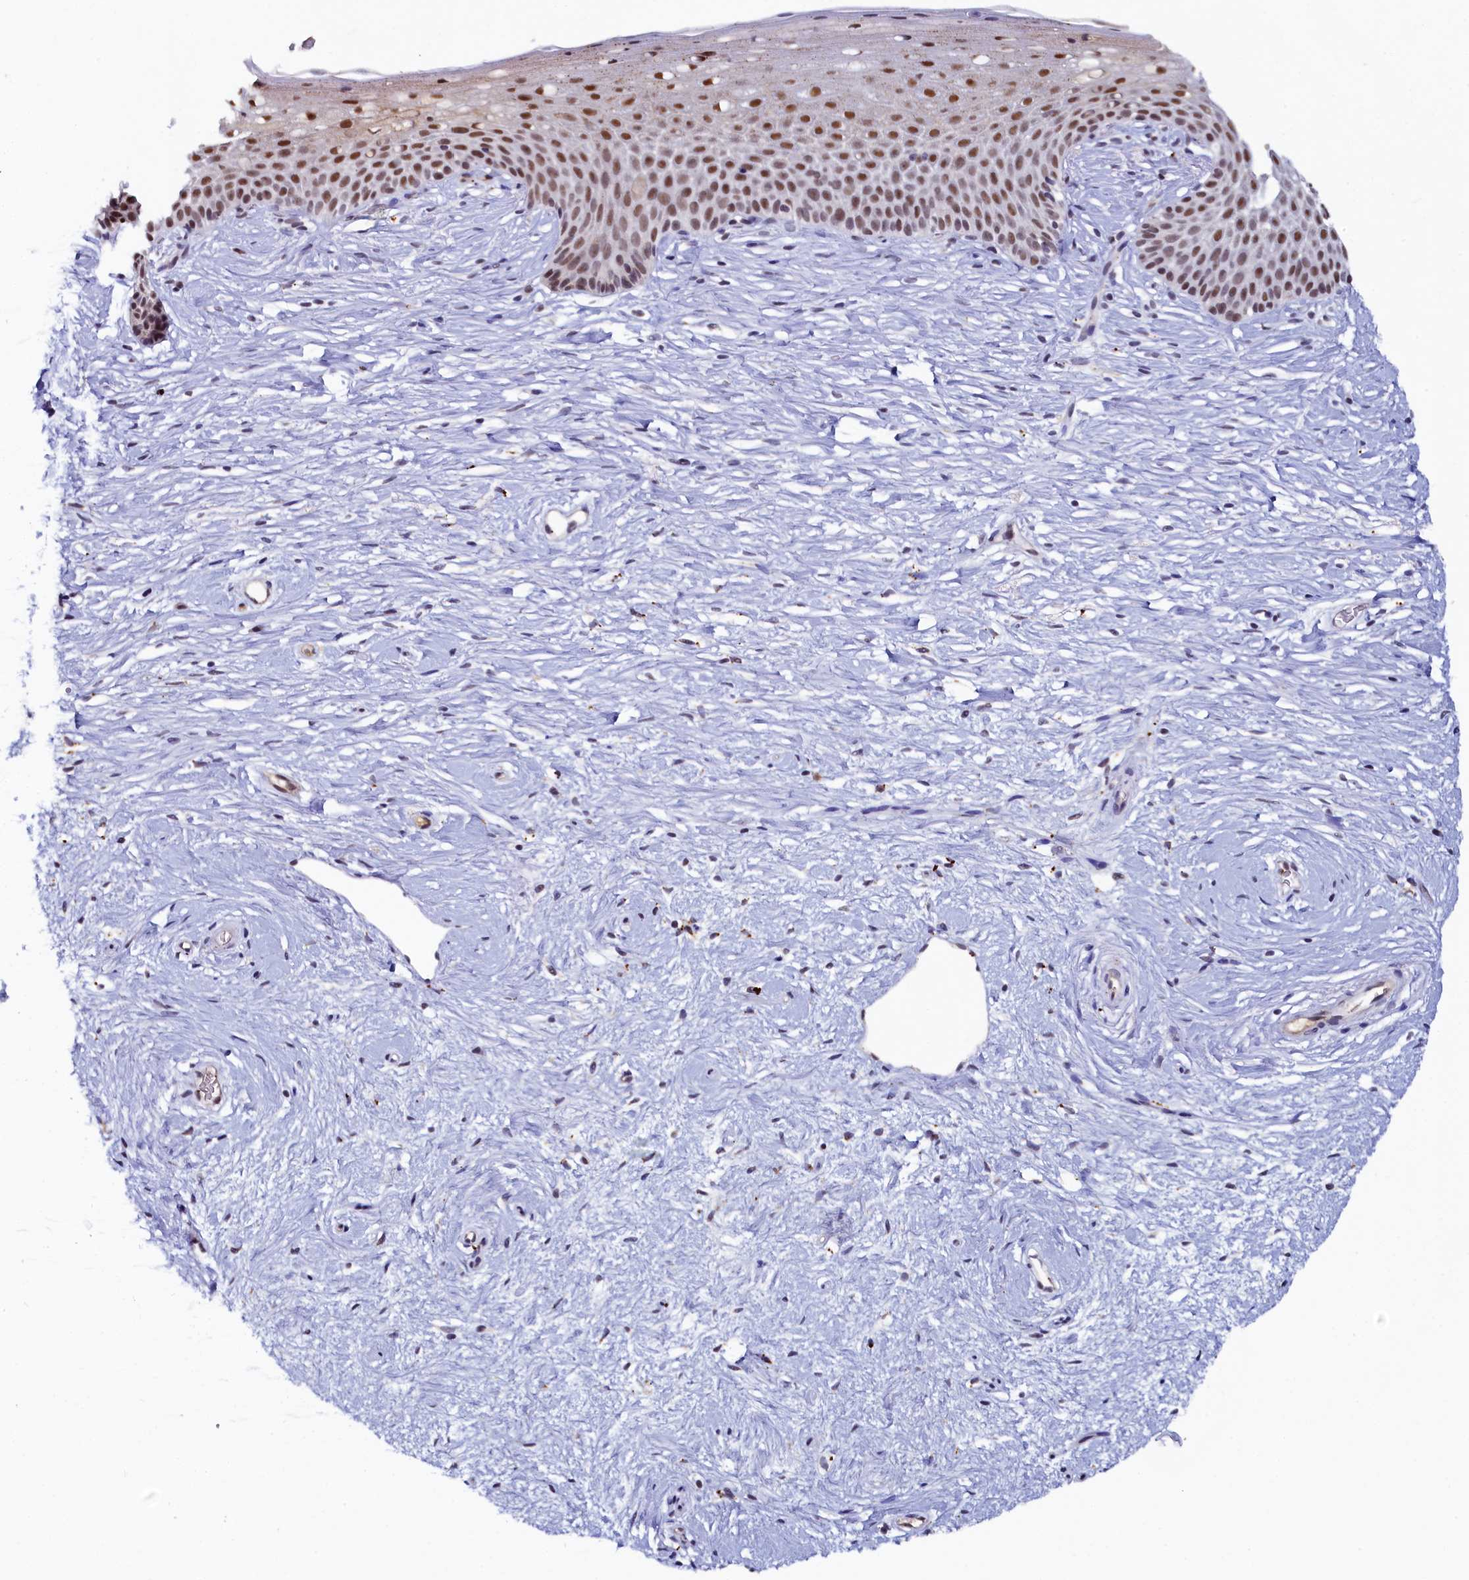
{"staining": {"intensity": "moderate", "quantity": "25%-75%", "location": "nuclear"}, "tissue": "cervix", "cell_type": "Glandular cells", "image_type": "normal", "snomed": [{"axis": "morphology", "description": "Normal tissue, NOS"}, {"axis": "topography", "description": "Cervix"}], "caption": "An IHC image of normal tissue is shown. Protein staining in brown shows moderate nuclear positivity in cervix within glandular cells.", "gene": "INTS14", "patient": {"sex": "female", "age": 57}}